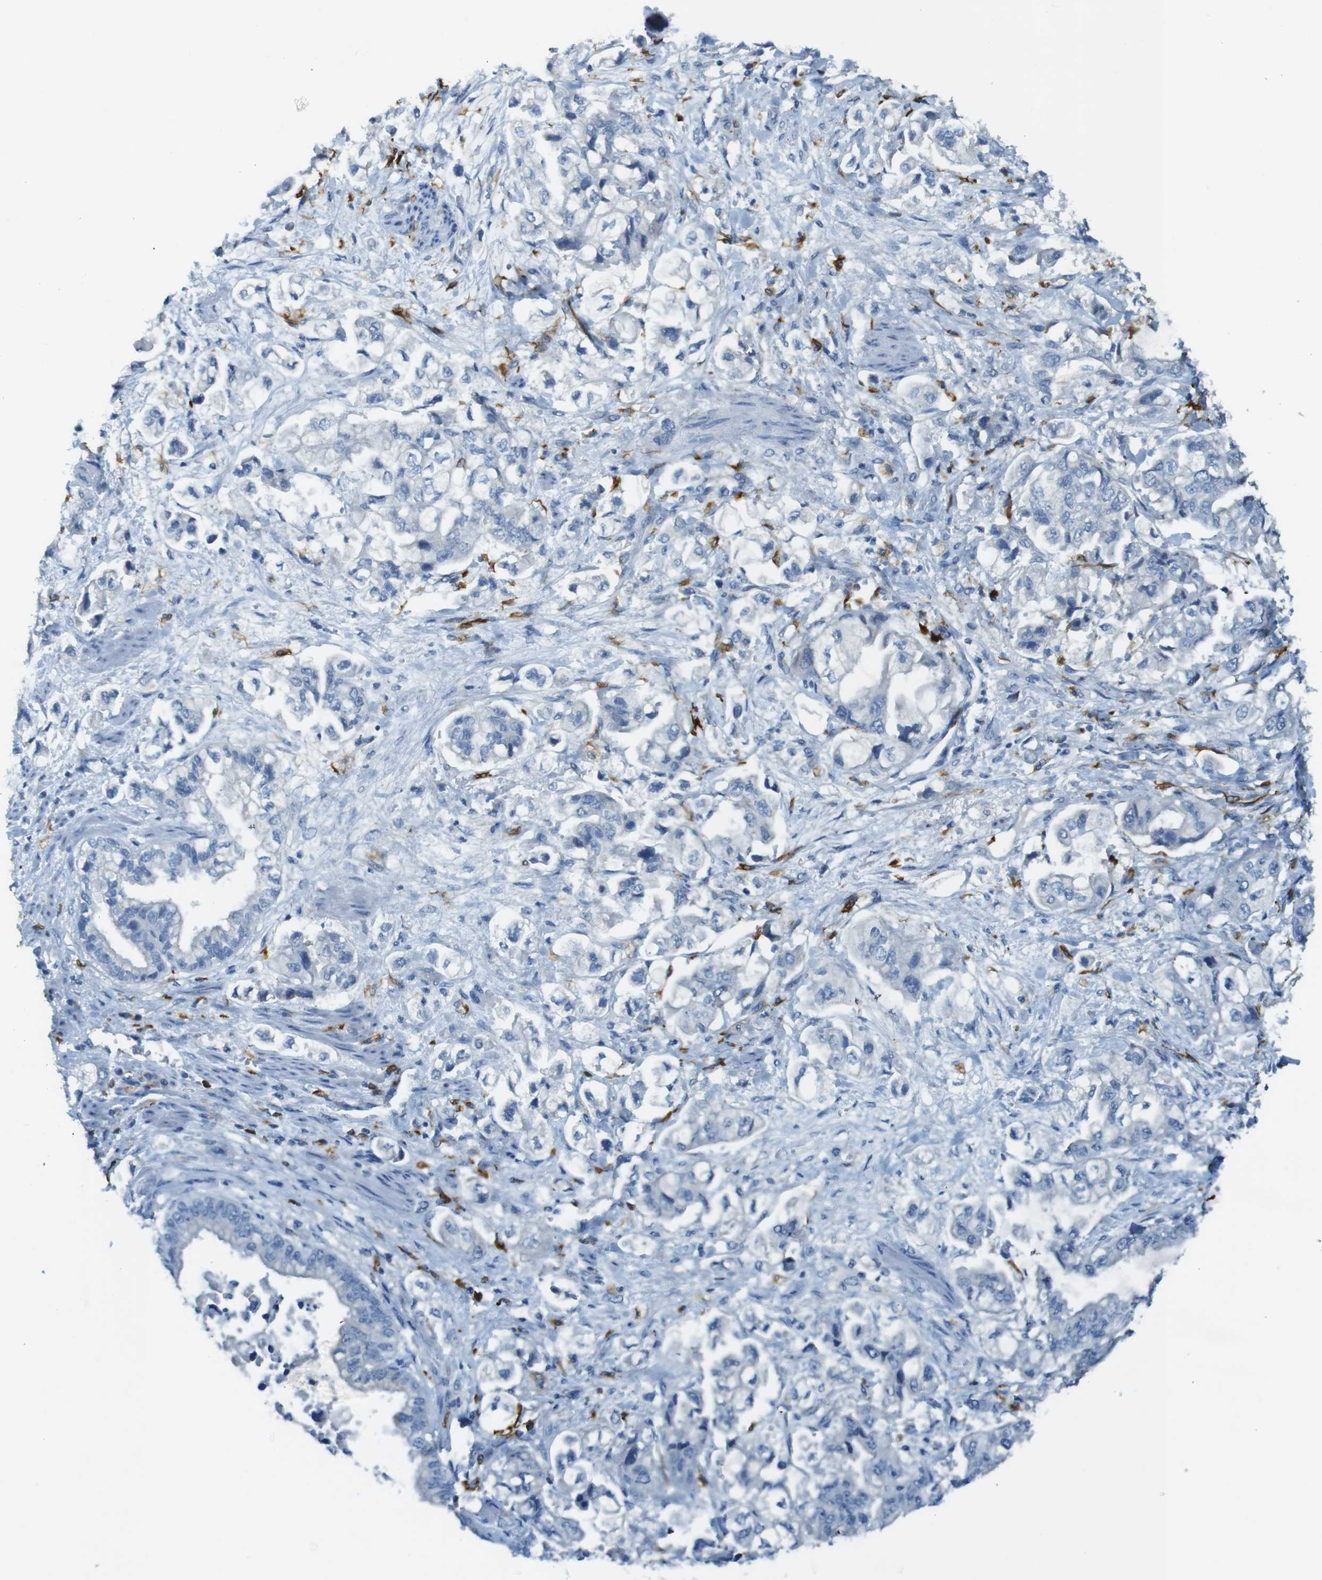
{"staining": {"intensity": "negative", "quantity": "none", "location": "none"}, "tissue": "stomach cancer", "cell_type": "Tumor cells", "image_type": "cancer", "snomed": [{"axis": "morphology", "description": "Normal tissue, NOS"}, {"axis": "morphology", "description": "Adenocarcinoma, NOS"}, {"axis": "topography", "description": "Stomach"}], "caption": "IHC histopathology image of neoplastic tissue: human stomach cancer stained with DAB (3,3'-diaminobenzidine) demonstrates no significant protein staining in tumor cells.", "gene": "CD320", "patient": {"sex": "male", "age": 62}}